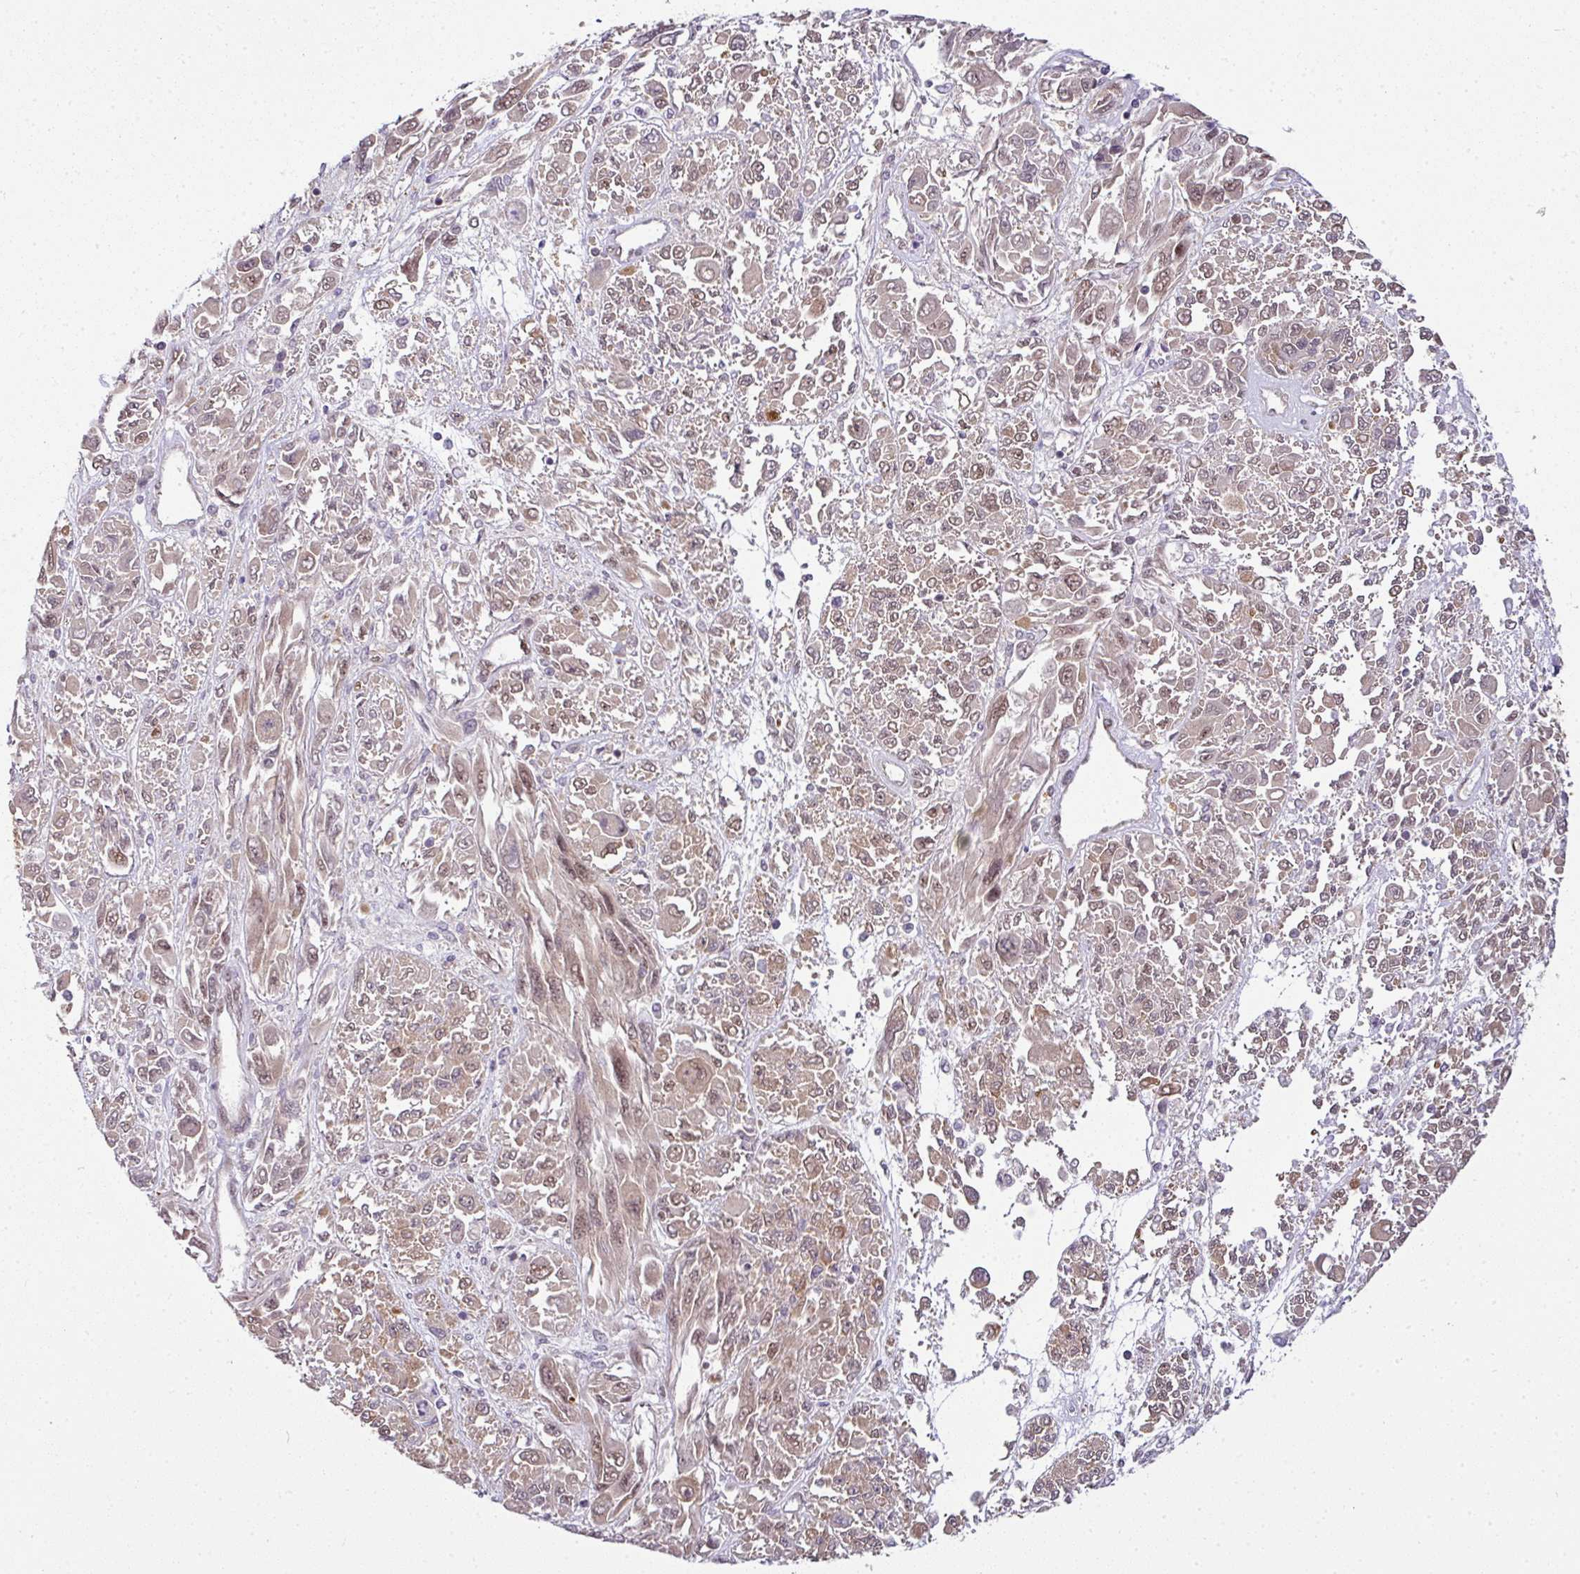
{"staining": {"intensity": "weak", "quantity": ">75%", "location": "cytoplasmic/membranous,nuclear"}, "tissue": "melanoma", "cell_type": "Tumor cells", "image_type": "cancer", "snomed": [{"axis": "morphology", "description": "Malignant melanoma, NOS"}, {"axis": "topography", "description": "Skin"}], "caption": "Weak cytoplasmic/membranous and nuclear staining is seen in about >75% of tumor cells in melanoma.", "gene": "RBM4B", "patient": {"sex": "female", "age": 91}}